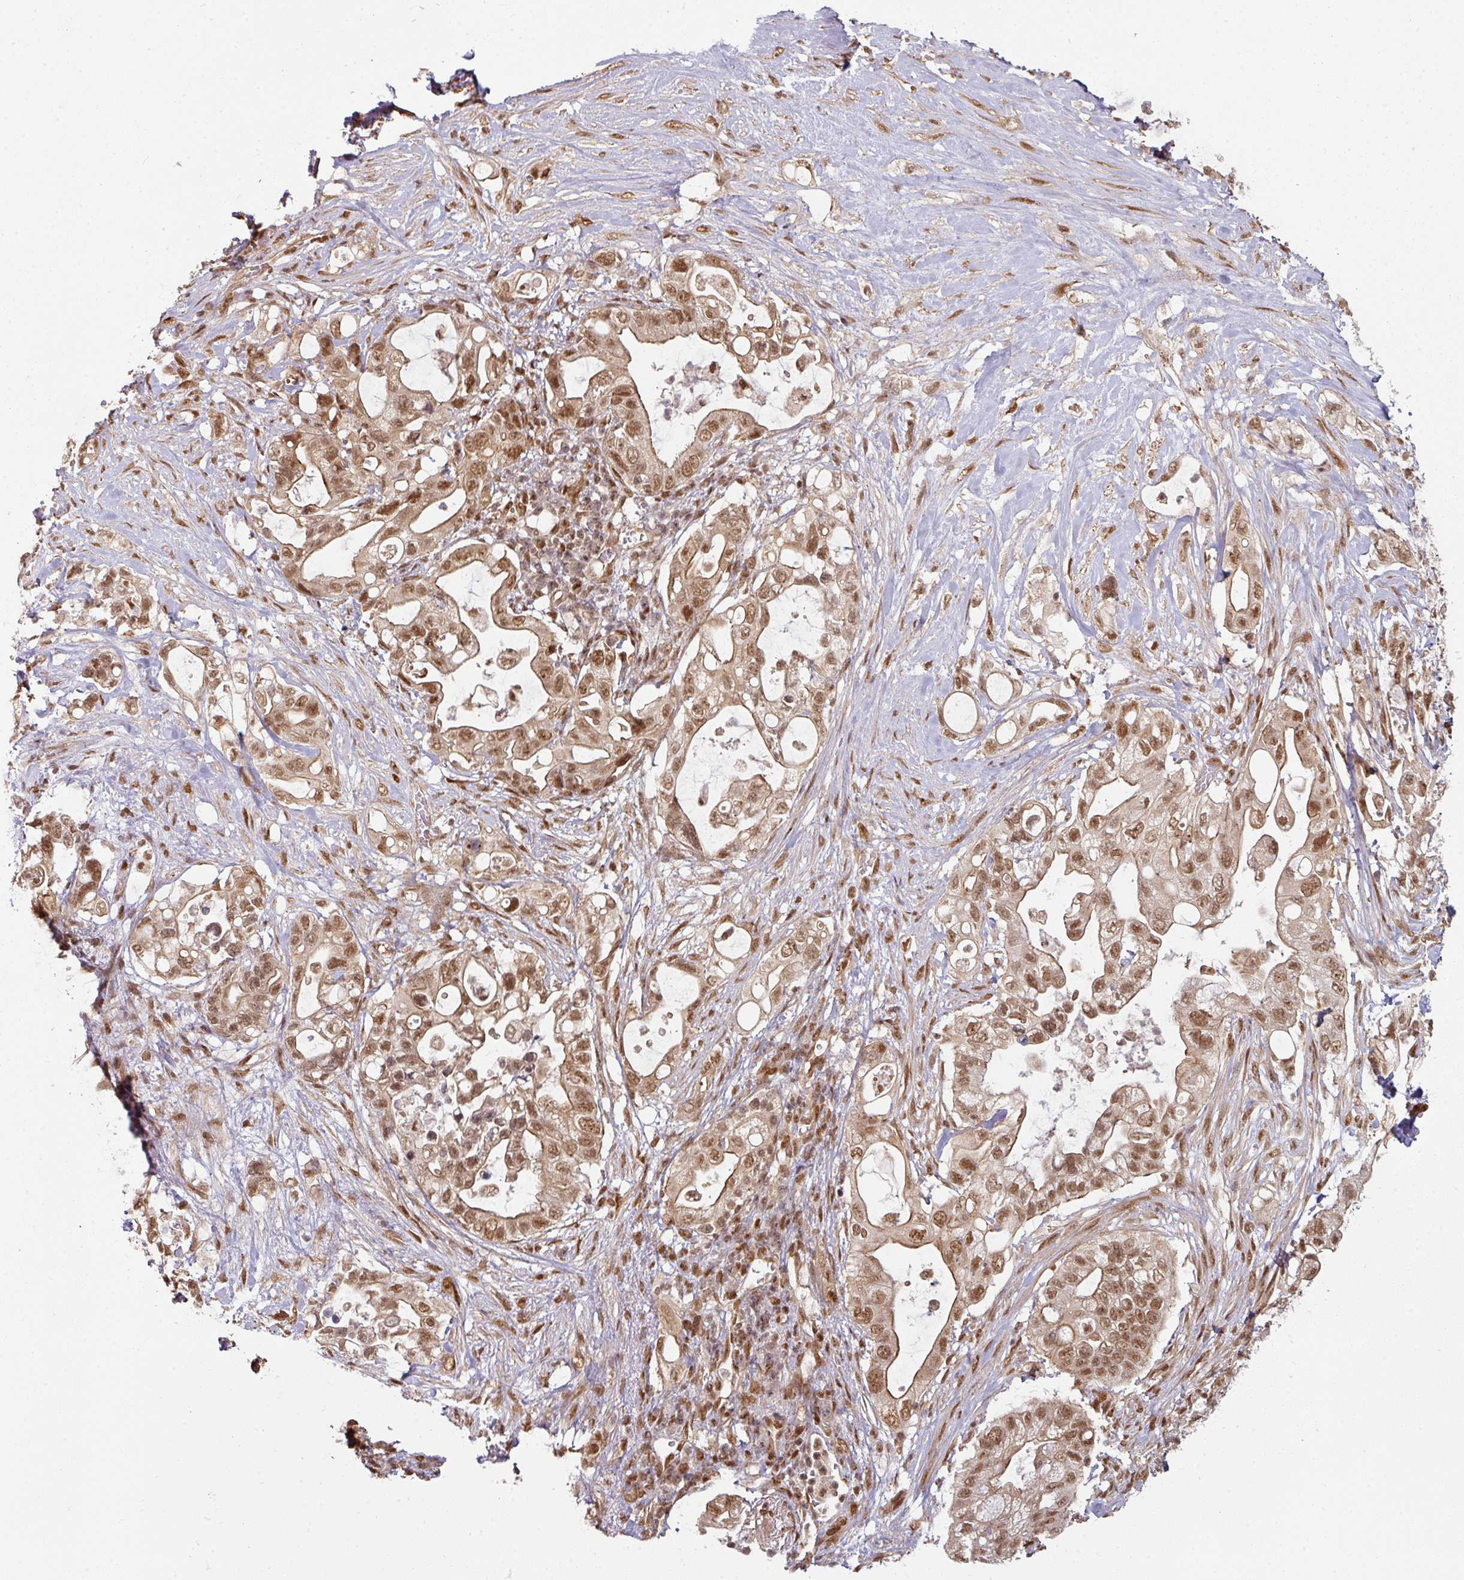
{"staining": {"intensity": "moderate", "quantity": ">75%", "location": "cytoplasmic/membranous,nuclear"}, "tissue": "pancreatic cancer", "cell_type": "Tumor cells", "image_type": "cancer", "snomed": [{"axis": "morphology", "description": "Adenocarcinoma, NOS"}, {"axis": "topography", "description": "Pancreas"}], "caption": "Immunohistochemistry of pancreatic adenocarcinoma shows medium levels of moderate cytoplasmic/membranous and nuclear staining in about >75% of tumor cells.", "gene": "SIK3", "patient": {"sex": "female", "age": 72}}